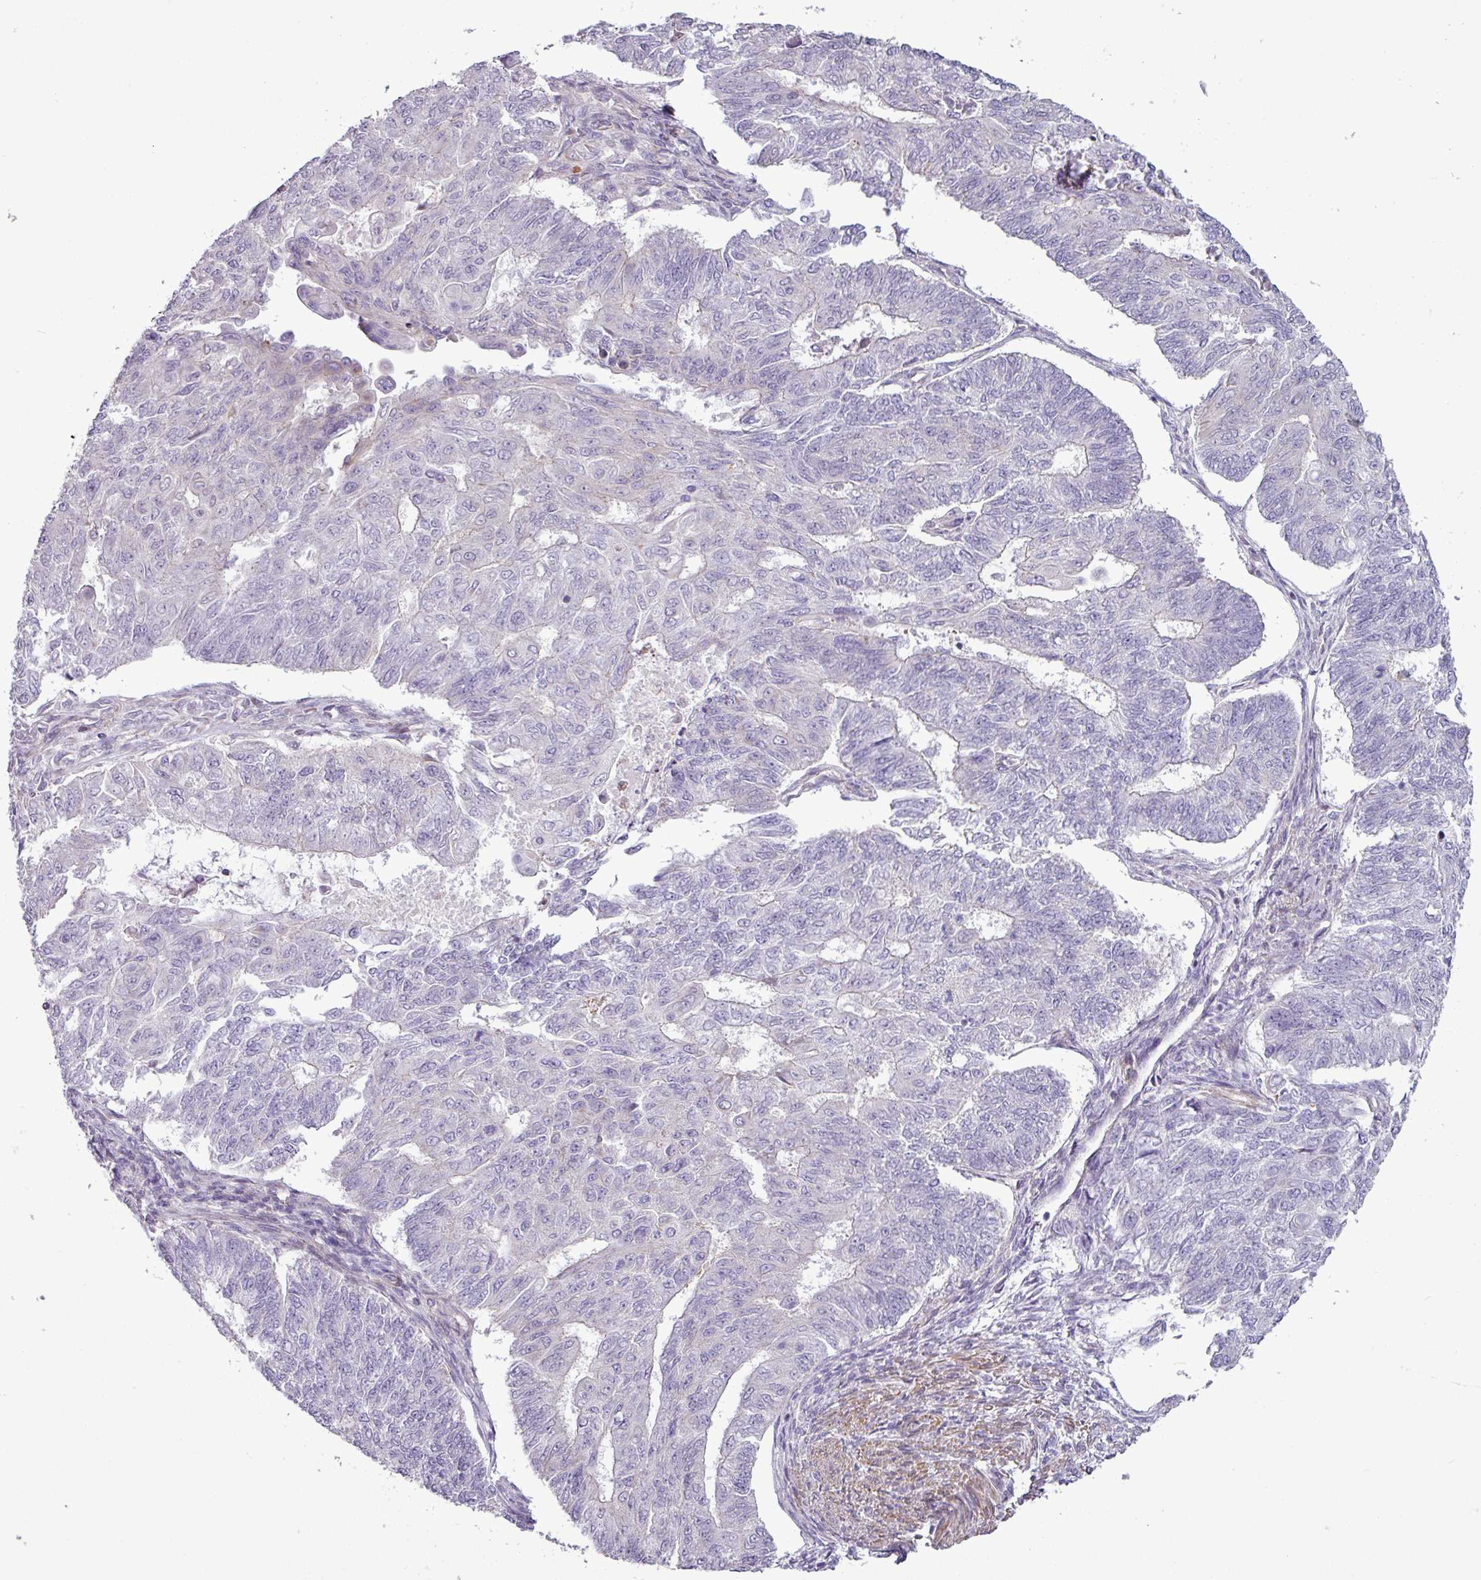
{"staining": {"intensity": "negative", "quantity": "none", "location": "none"}, "tissue": "endometrial cancer", "cell_type": "Tumor cells", "image_type": "cancer", "snomed": [{"axis": "morphology", "description": "Adenocarcinoma, NOS"}, {"axis": "topography", "description": "Endometrium"}], "caption": "DAB (3,3'-diaminobenzidine) immunohistochemical staining of human endometrial adenocarcinoma displays no significant staining in tumor cells.", "gene": "BTN2A2", "patient": {"sex": "female", "age": 32}}